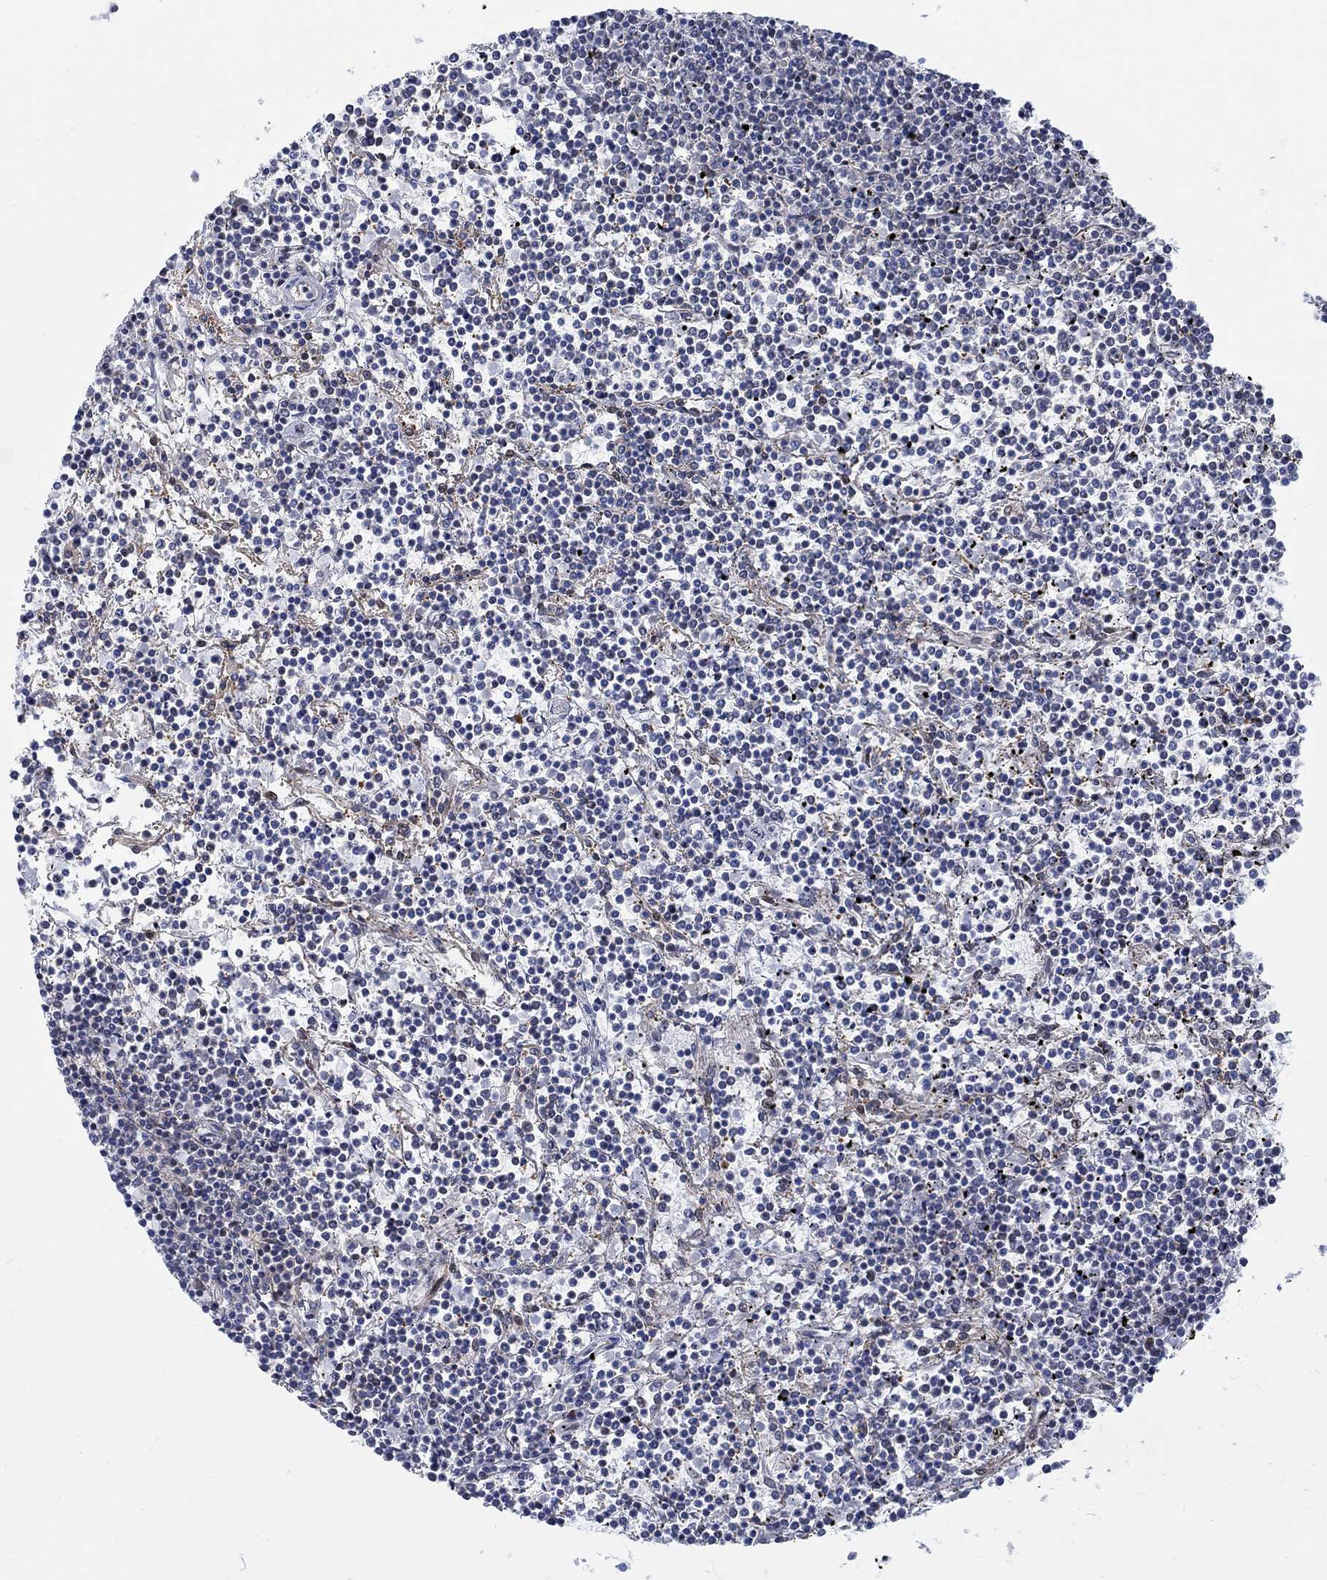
{"staining": {"intensity": "negative", "quantity": "none", "location": "none"}, "tissue": "lymphoma", "cell_type": "Tumor cells", "image_type": "cancer", "snomed": [{"axis": "morphology", "description": "Malignant lymphoma, non-Hodgkin's type, Low grade"}, {"axis": "topography", "description": "Spleen"}], "caption": "IHC micrograph of lymphoma stained for a protein (brown), which reveals no positivity in tumor cells.", "gene": "KCNH8", "patient": {"sex": "female", "age": 19}}